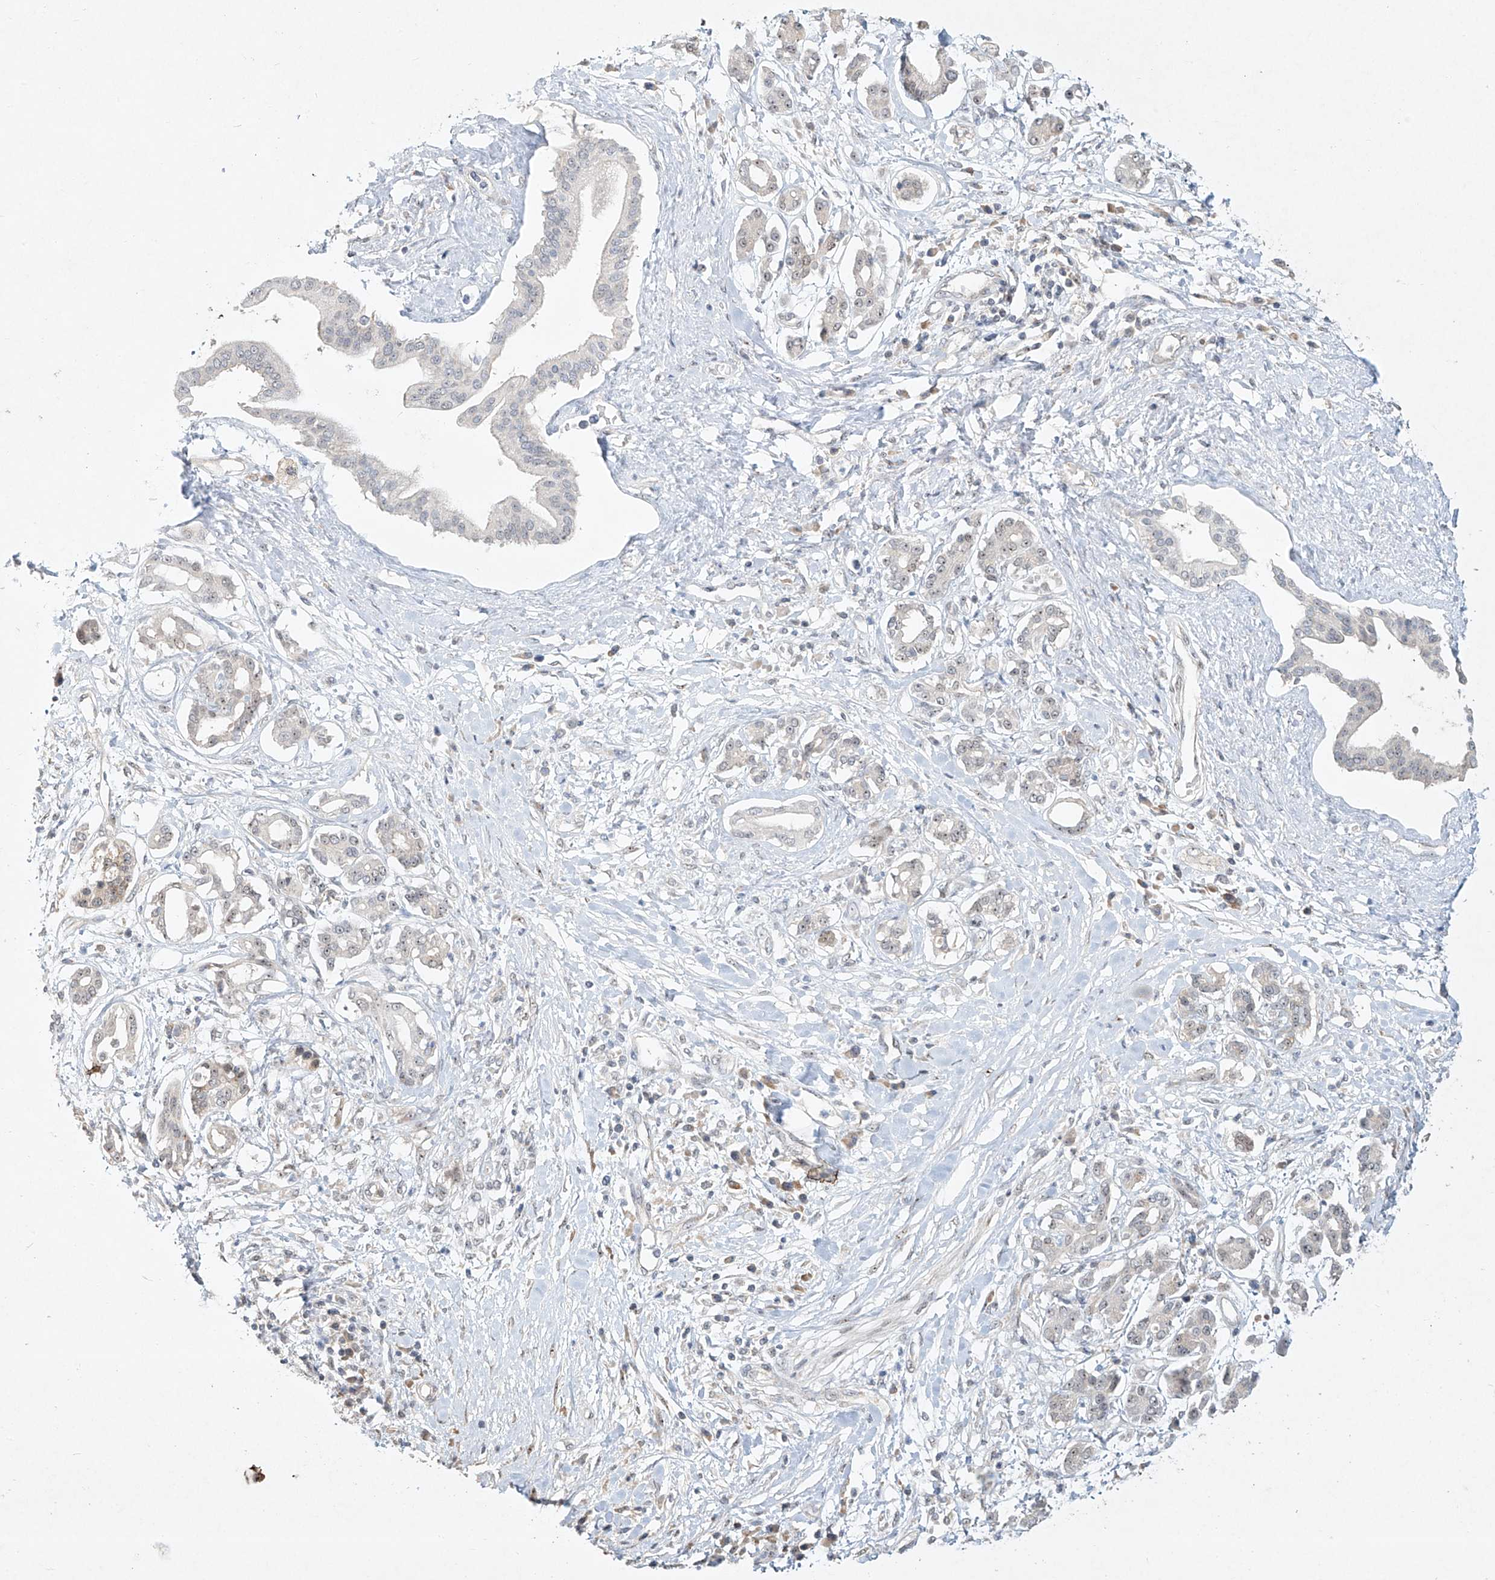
{"staining": {"intensity": "negative", "quantity": "none", "location": "none"}, "tissue": "pancreatic cancer", "cell_type": "Tumor cells", "image_type": "cancer", "snomed": [{"axis": "morphology", "description": "Inflammation, NOS"}, {"axis": "morphology", "description": "Adenocarcinoma, NOS"}, {"axis": "topography", "description": "Pancreas"}], "caption": "A high-resolution image shows immunohistochemistry staining of pancreatic cancer (adenocarcinoma), which demonstrates no significant positivity in tumor cells.", "gene": "TASP1", "patient": {"sex": "female", "age": 56}}